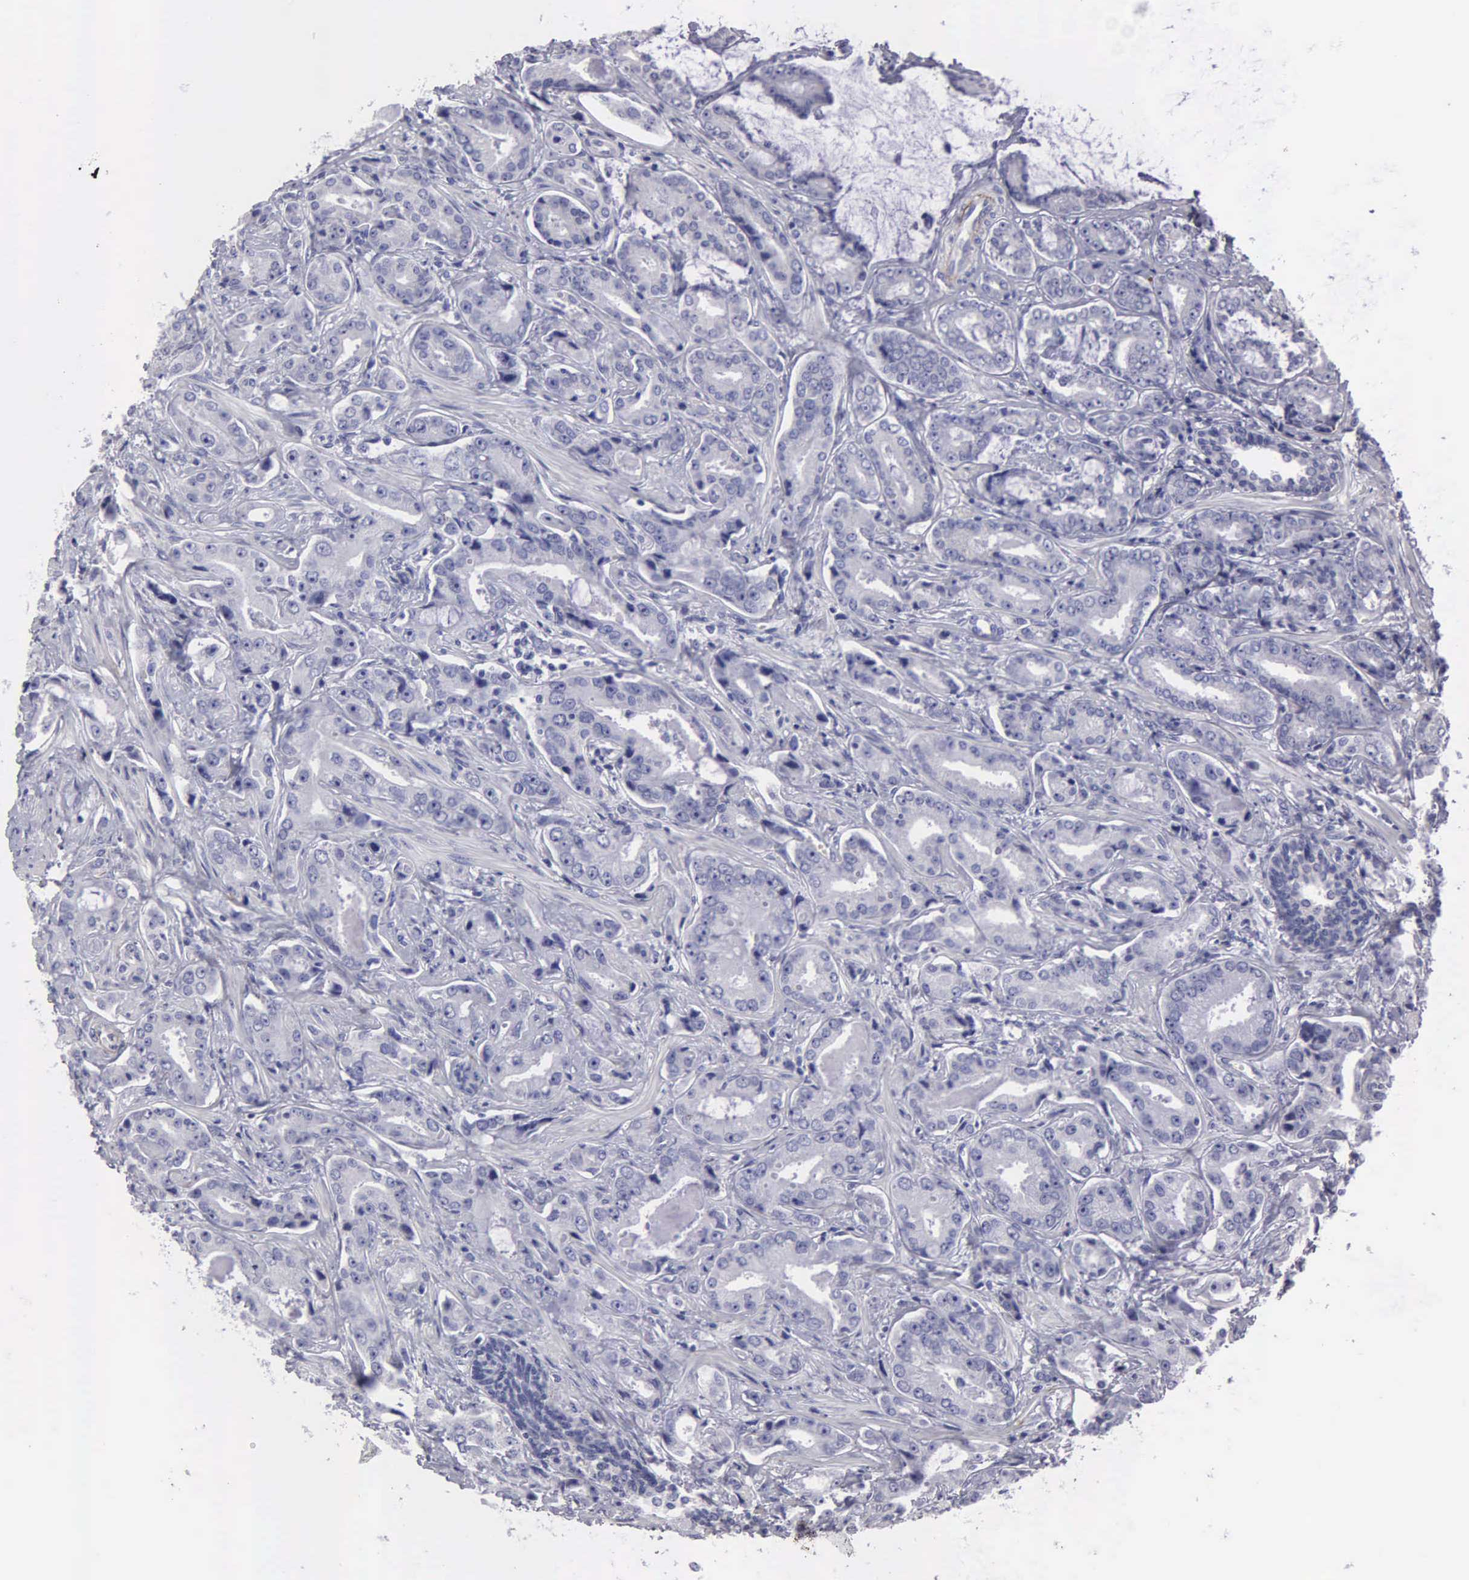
{"staining": {"intensity": "negative", "quantity": "none", "location": "none"}, "tissue": "prostate cancer", "cell_type": "Tumor cells", "image_type": "cancer", "snomed": [{"axis": "morphology", "description": "Adenocarcinoma, Low grade"}, {"axis": "topography", "description": "Prostate"}], "caption": "An image of prostate adenocarcinoma (low-grade) stained for a protein reveals no brown staining in tumor cells.", "gene": "FBLN5", "patient": {"sex": "male", "age": 65}}